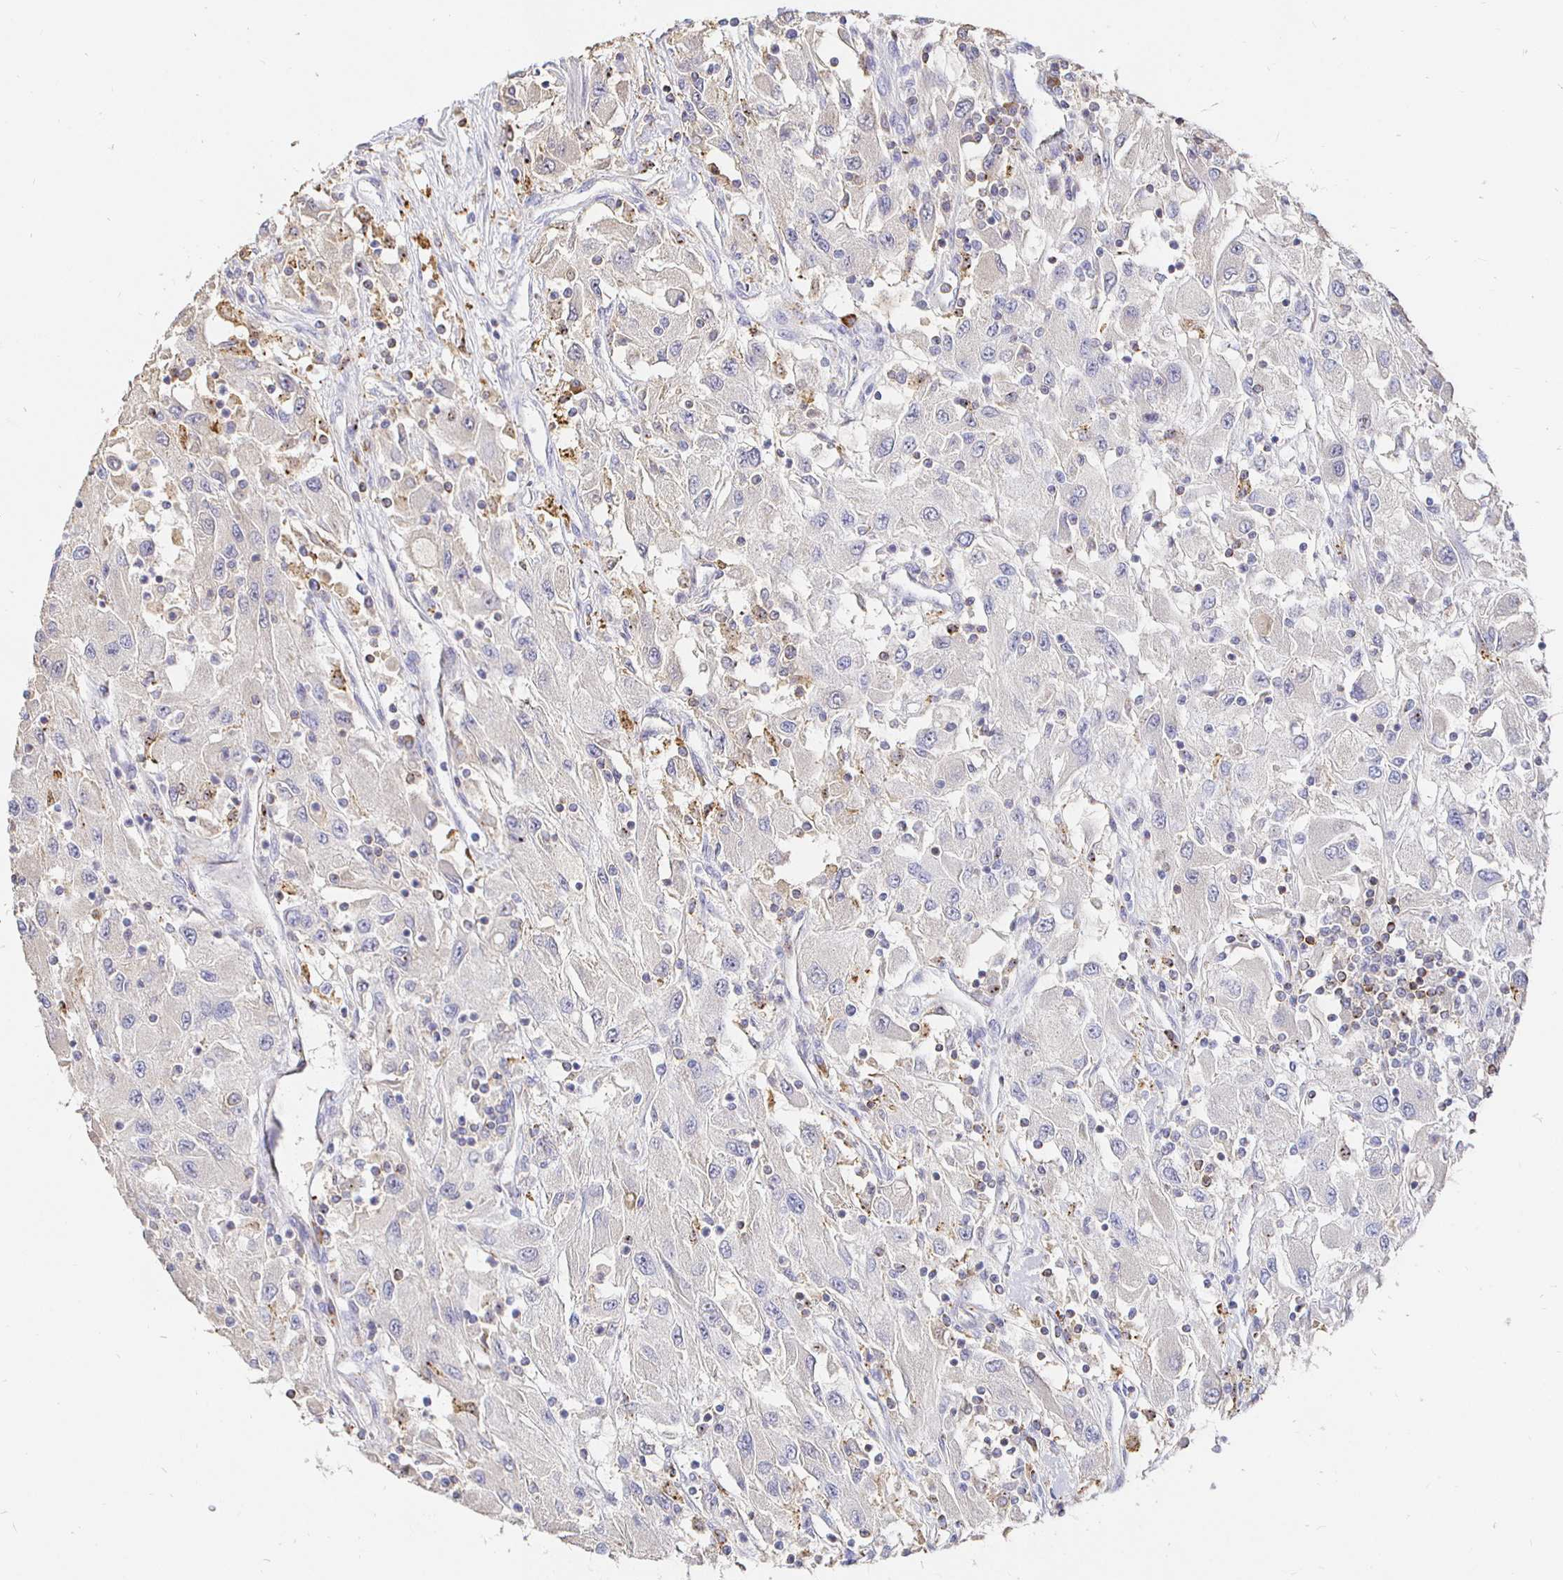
{"staining": {"intensity": "negative", "quantity": "none", "location": "none"}, "tissue": "renal cancer", "cell_type": "Tumor cells", "image_type": "cancer", "snomed": [{"axis": "morphology", "description": "Adenocarcinoma, NOS"}, {"axis": "topography", "description": "Kidney"}], "caption": "There is no significant staining in tumor cells of renal adenocarcinoma.", "gene": "CXCR3", "patient": {"sex": "female", "age": 67}}